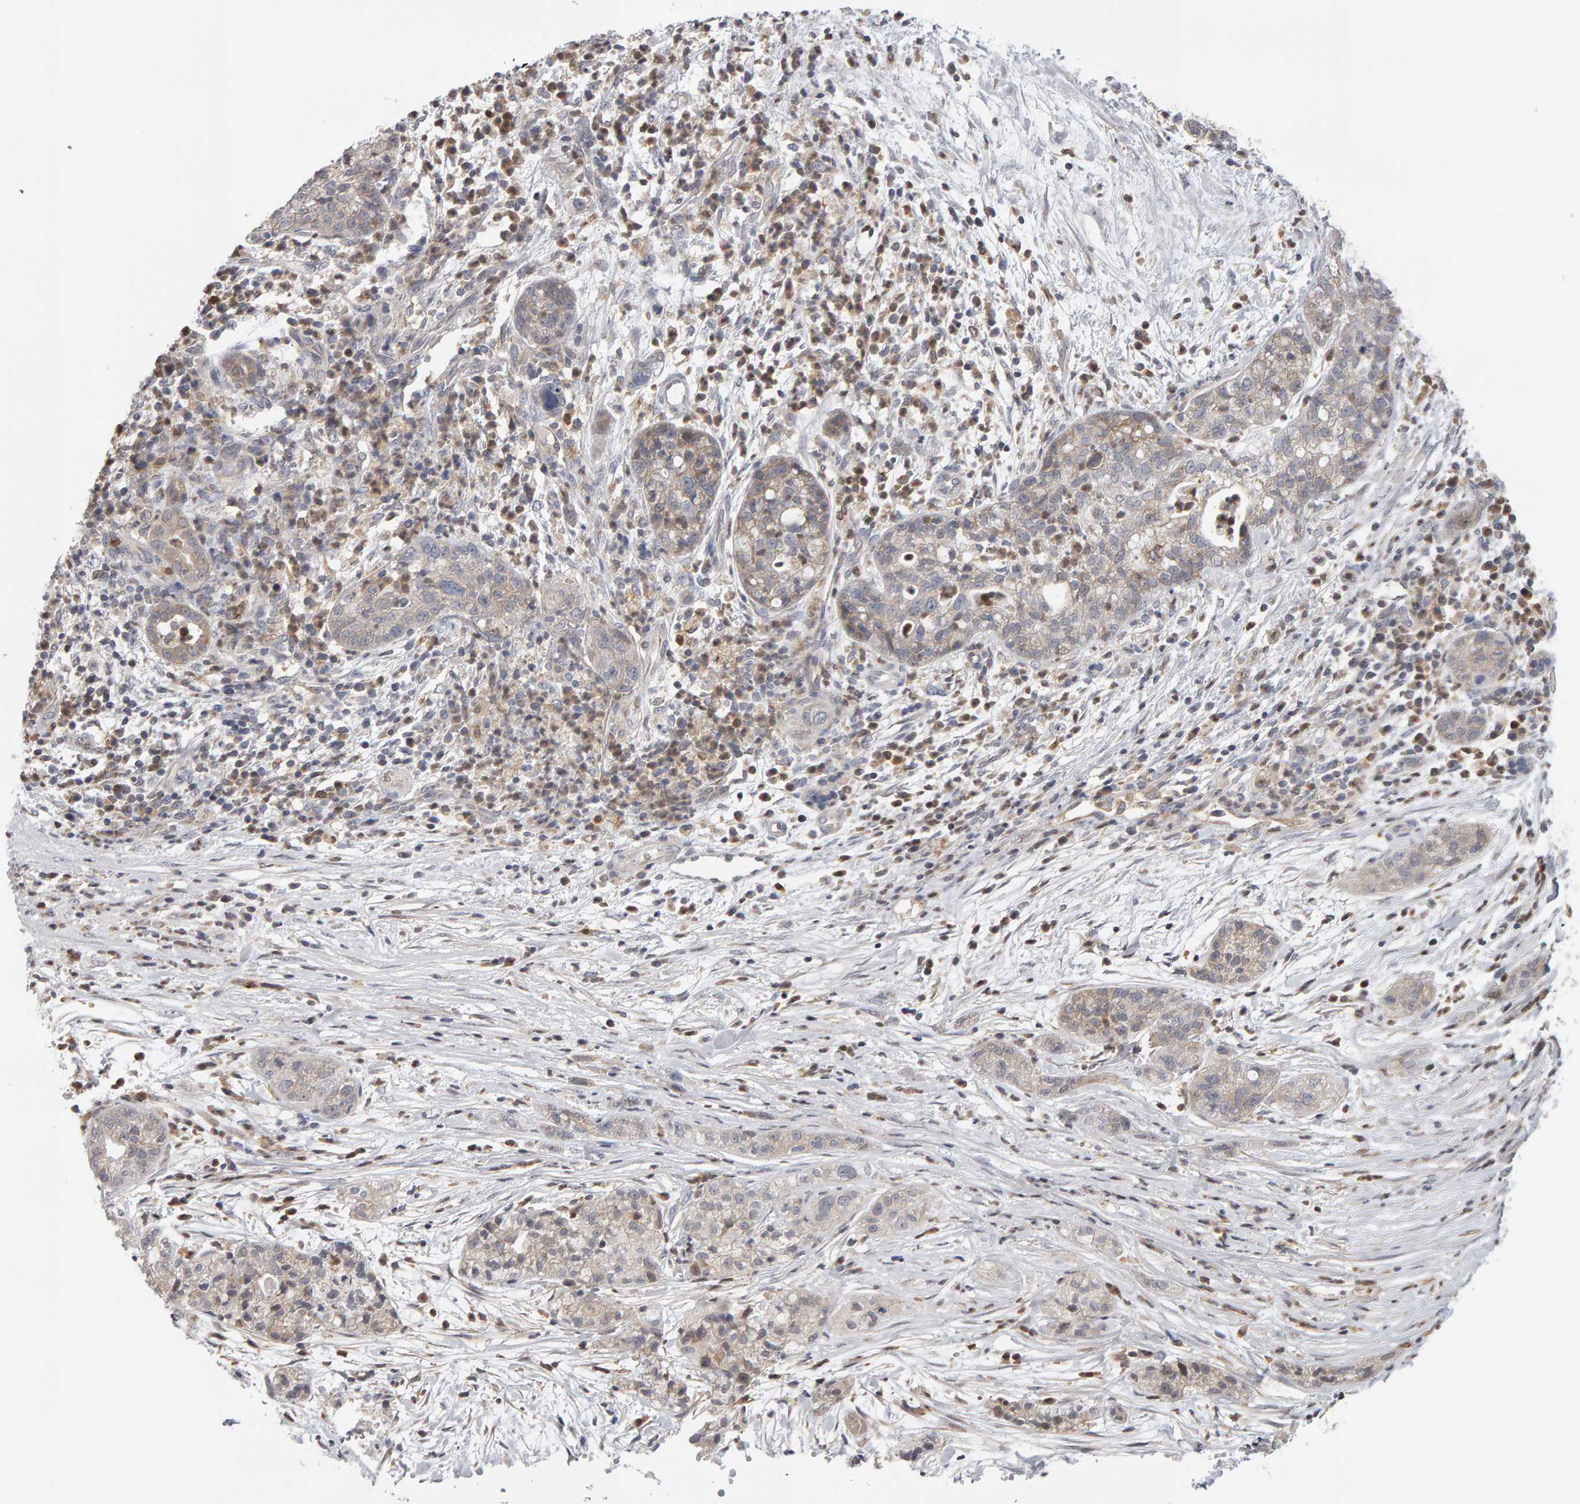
{"staining": {"intensity": "weak", "quantity": "<25%", "location": "cytoplasmic/membranous"}, "tissue": "pancreatic cancer", "cell_type": "Tumor cells", "image_type": "cancer", "snomed": [{"axis": "morphology", "description": "Adenocarcinoma, NOS"}, {"axis": "topography", "description": "Pancreas"}], "caption": "Immunohistochemical staining of pancreatic cancer exhibits no significant positivity in tumor cells. (Immunohistochemistry (ihc), brightfield microscopy, high magnification).", "gene": "MSRA", "patient": {"sex": "female", "age": 78}}